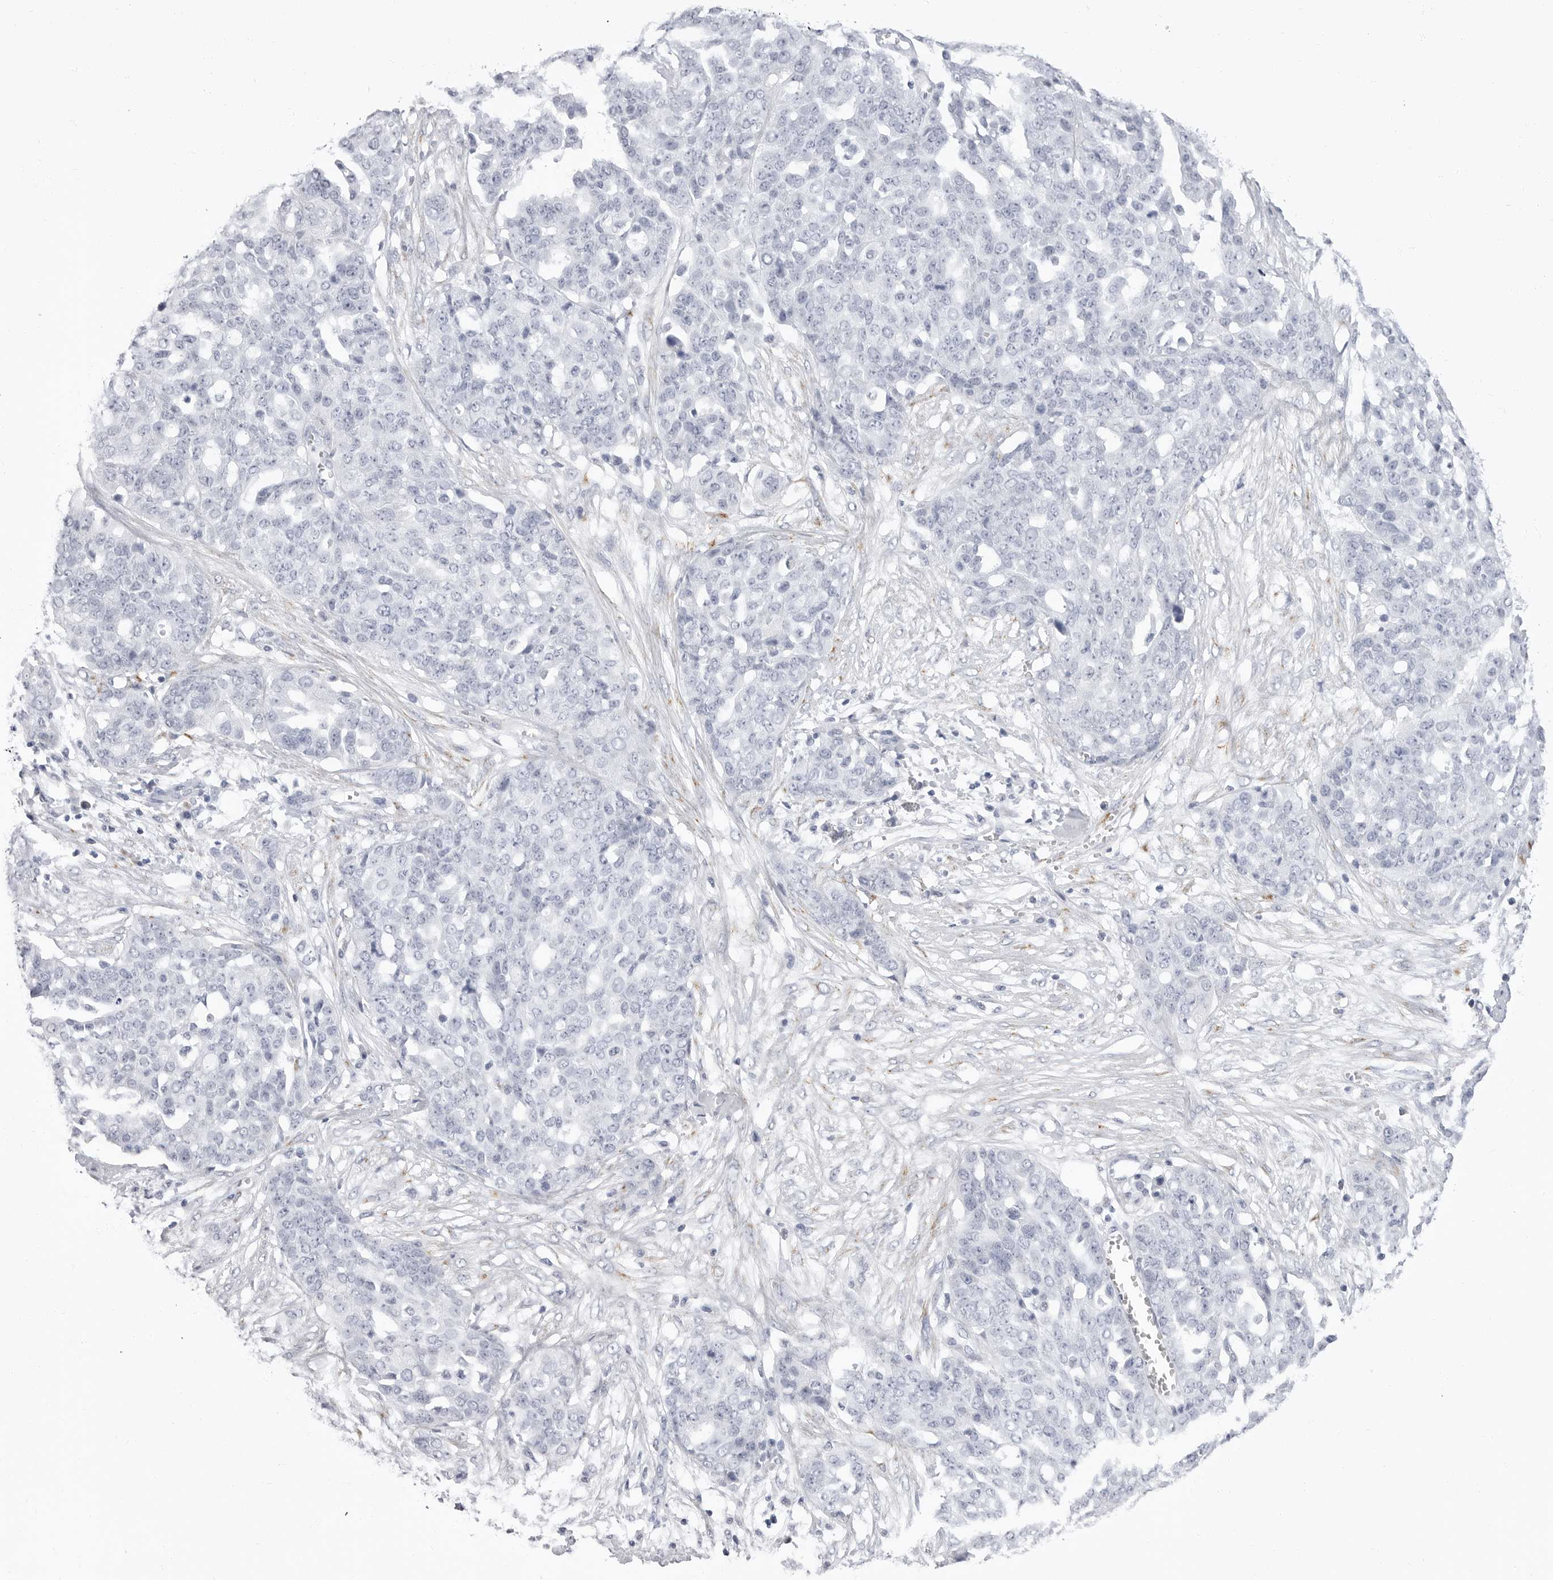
{"staining": {"intensity": "negative", "quantity": "none", "location": "none"}, "tissue": "ovarian cancer", "cell_type": "Tumor cells", "image_type": "cancer", "snomed": [{"axis": "morphology", "description": "Cystadenocarcinoma, serous, NOS"}, {"axis": "topography", "description": "Soft tissue"}, {"axis": "topography", "description": "Ovary"}], "caption": "Ovarian serous cystadenocarcinoma was stained to show a protein in brown. There is no significant positivity in tumor cells.", "gene": "ERICH3", "patient": {"sex": "female", "age": 57}}